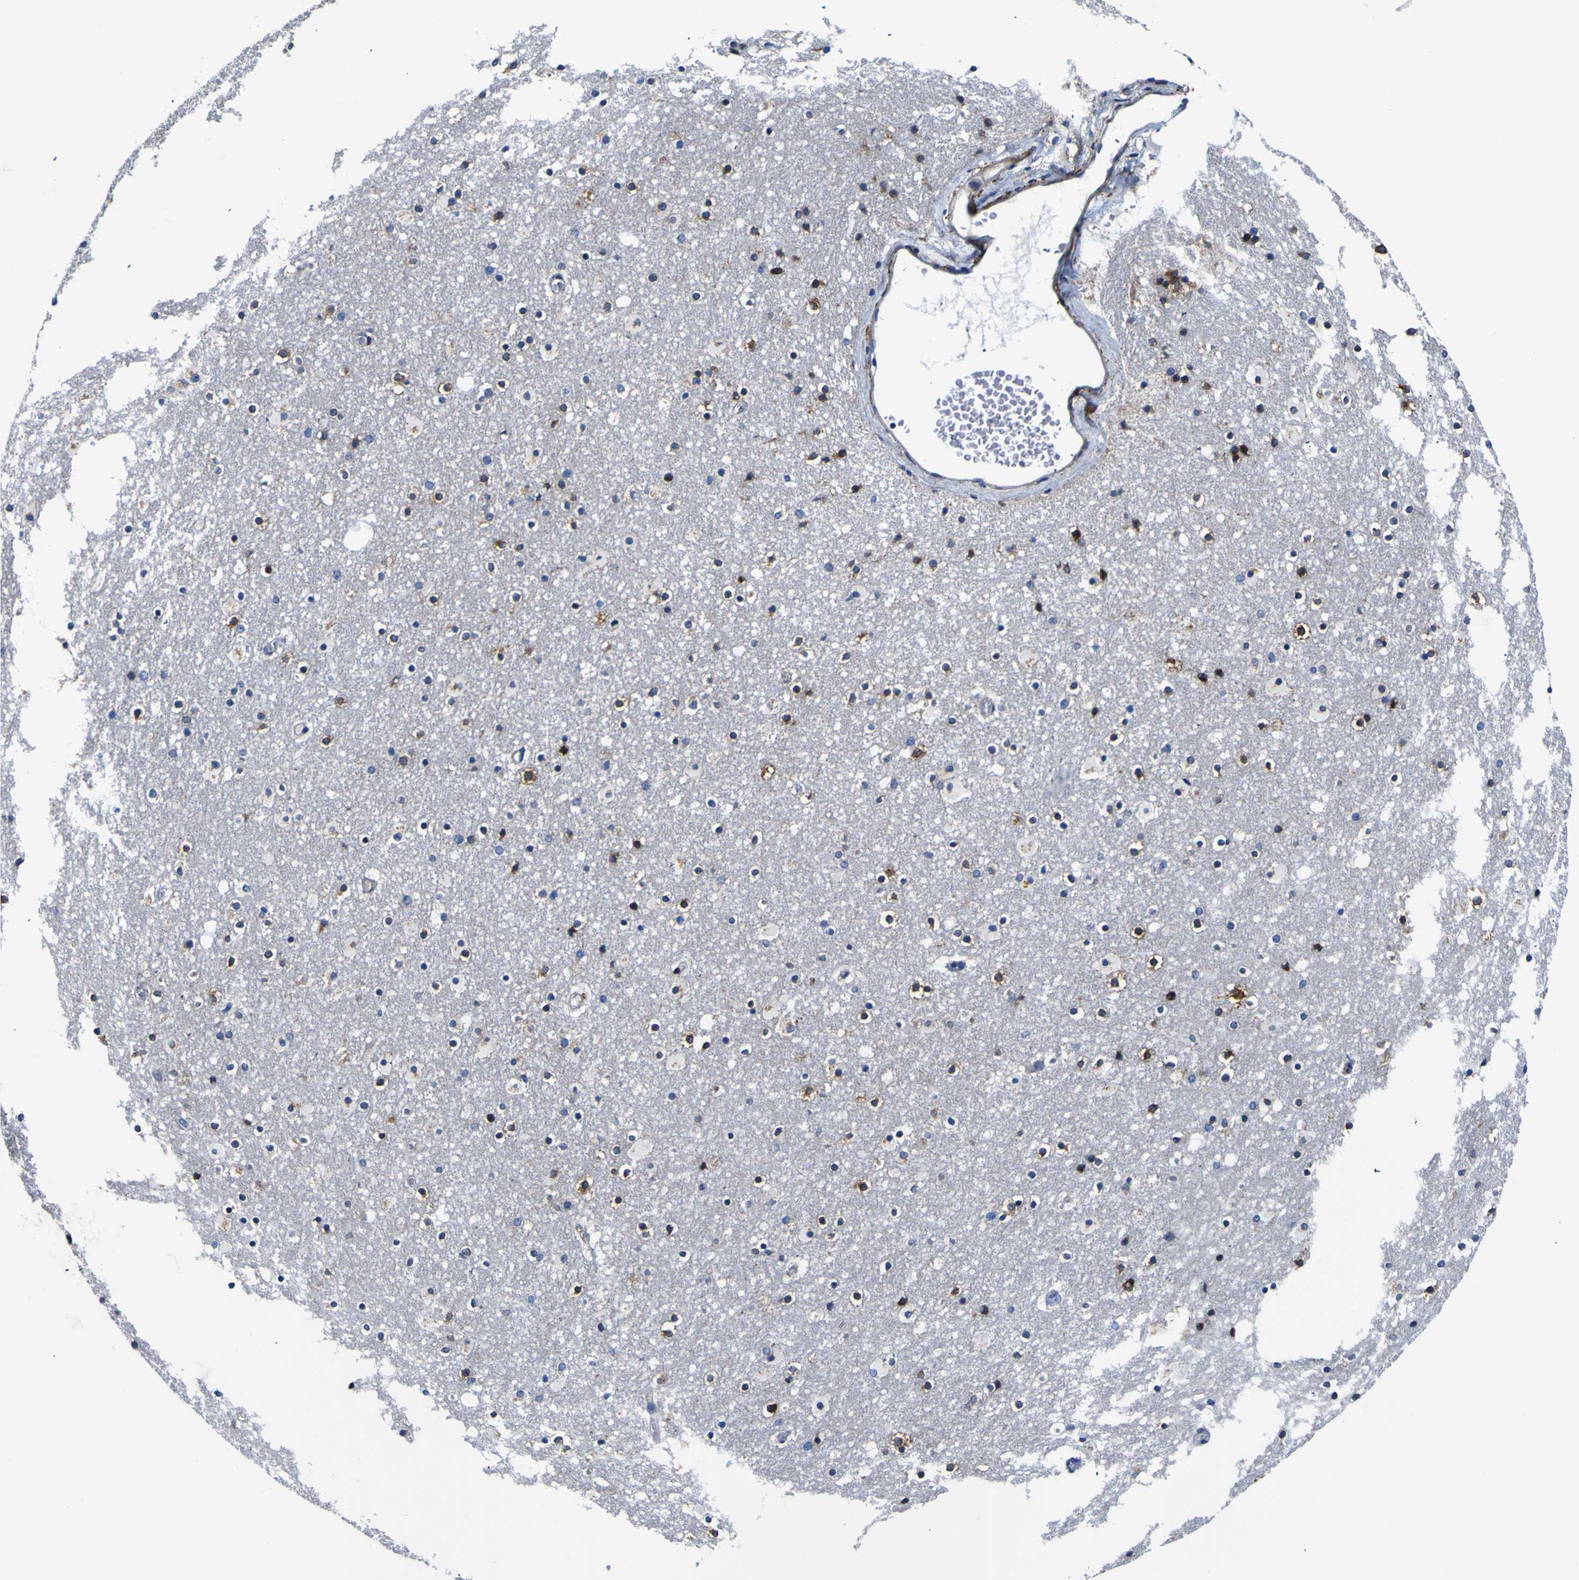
{"staining": {"intensity": "moderate", "quantity": "25%-75%", "location": "cytoplasmic/membranous"}, "tissue": "caudate", "cell_type": "Glial cells", "image_type": "normal", "snomed": [{"axis": "morphology", "description": "Normal tissue, NOS"}, {"axis": "topography", "description": "Lateral ventricle wall"}], "caption": "IHC (DAB (3,3'-diaminobenzidine)) staining of benign caudate demonstrates moderate cytoplasmic/membranous protein staining in about 25%-75% of glial cells.", "gene": "SCD", "patient": {"sex": "male", "age": 45}}